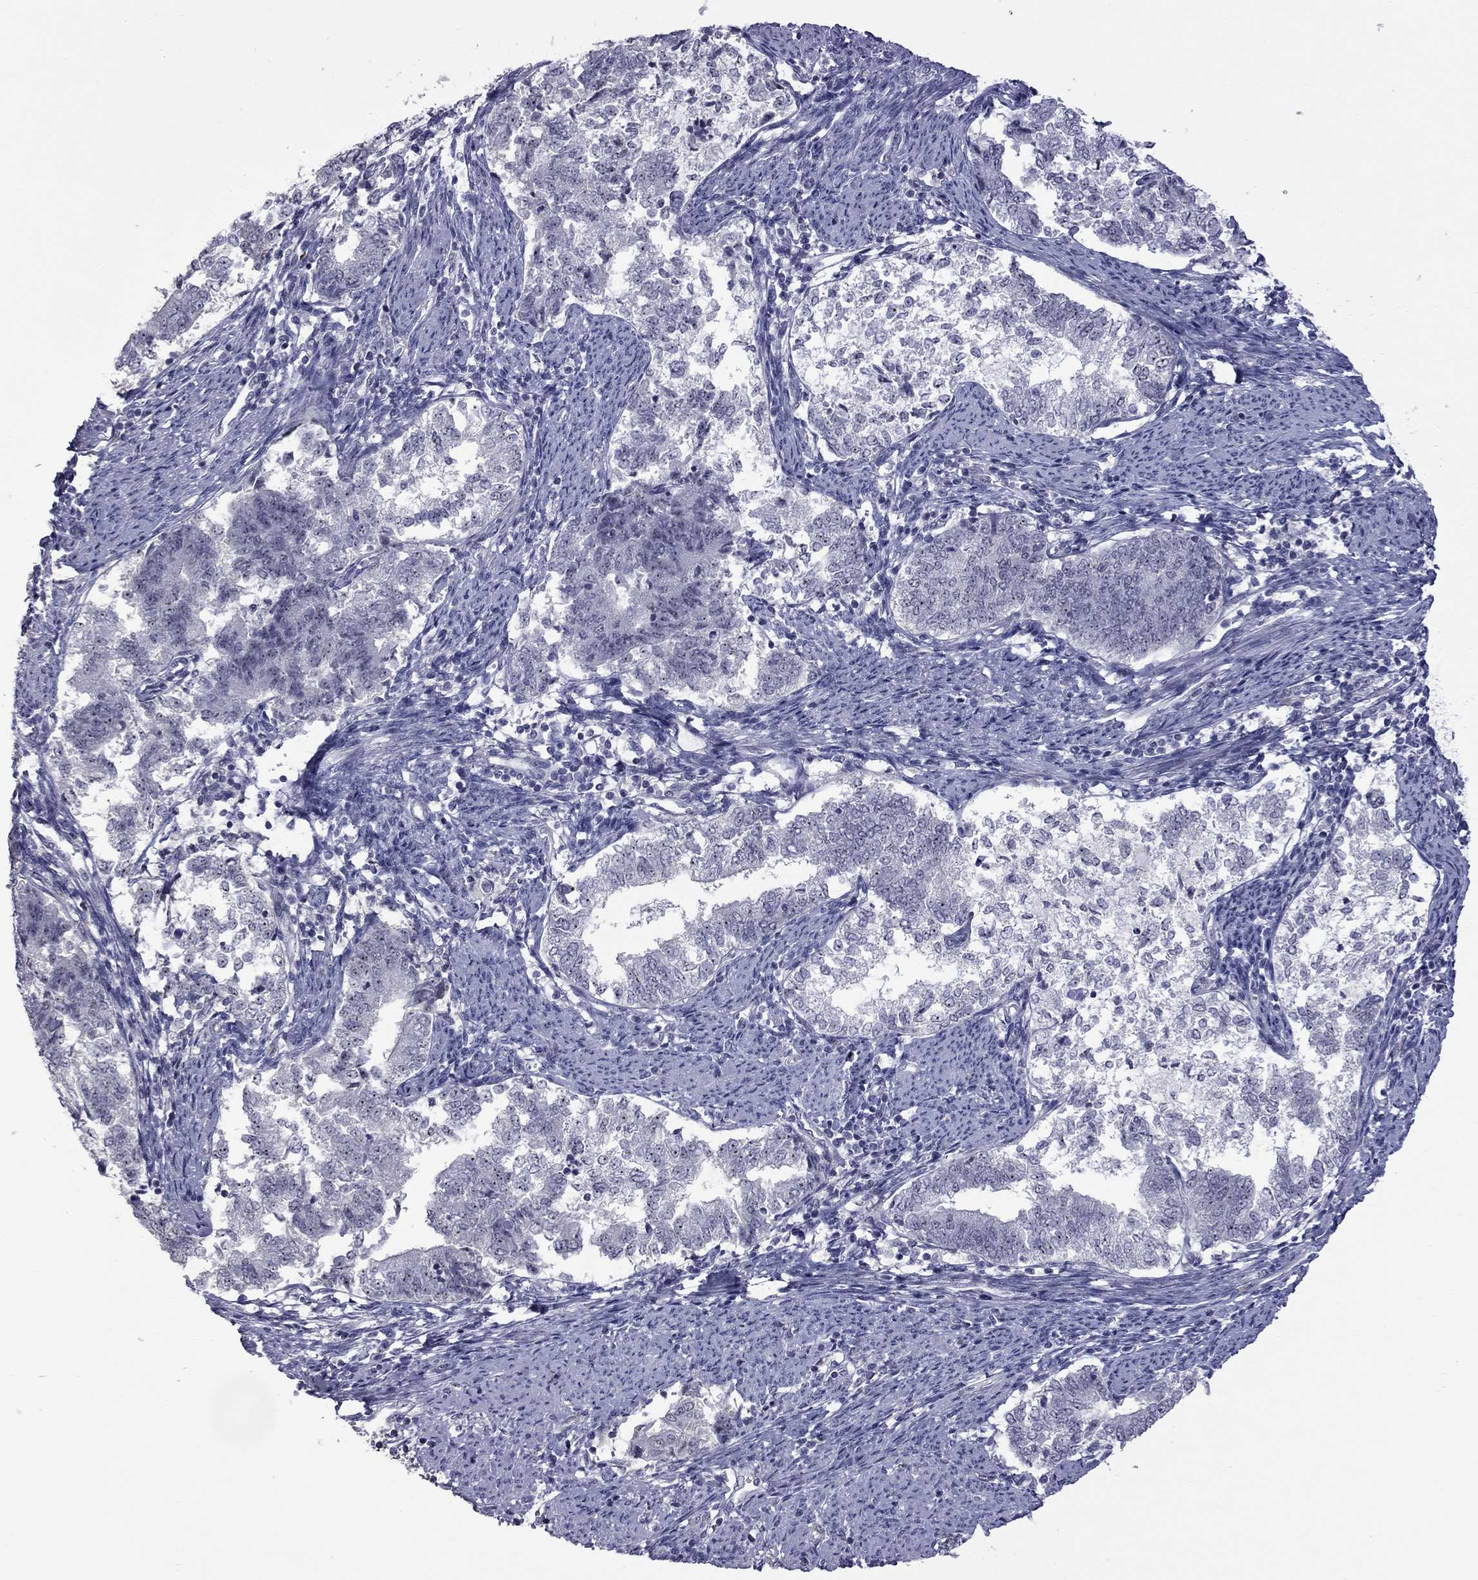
{"staining": {"intensity": "moderate", "quantity": "<25%", "location": "nuclear"}, "tissue": "endometrial cancer", "cell_type": "Tumor cells", "image_type": "cancer", "snomed": [{"axis": "morphology", "description": "Adenocarcinoma, NOS"}, {"axis": "topography", "description": "Endometrium"}], "caption": "Moderate nuclear positivity for a protein is seen in approximately <25% of tumor cells of endometrial adenocarcinoma using immunohistochemistry (IHC).", "gene": "GSG1L", "patient": {"sex": "female", "age": 65}}